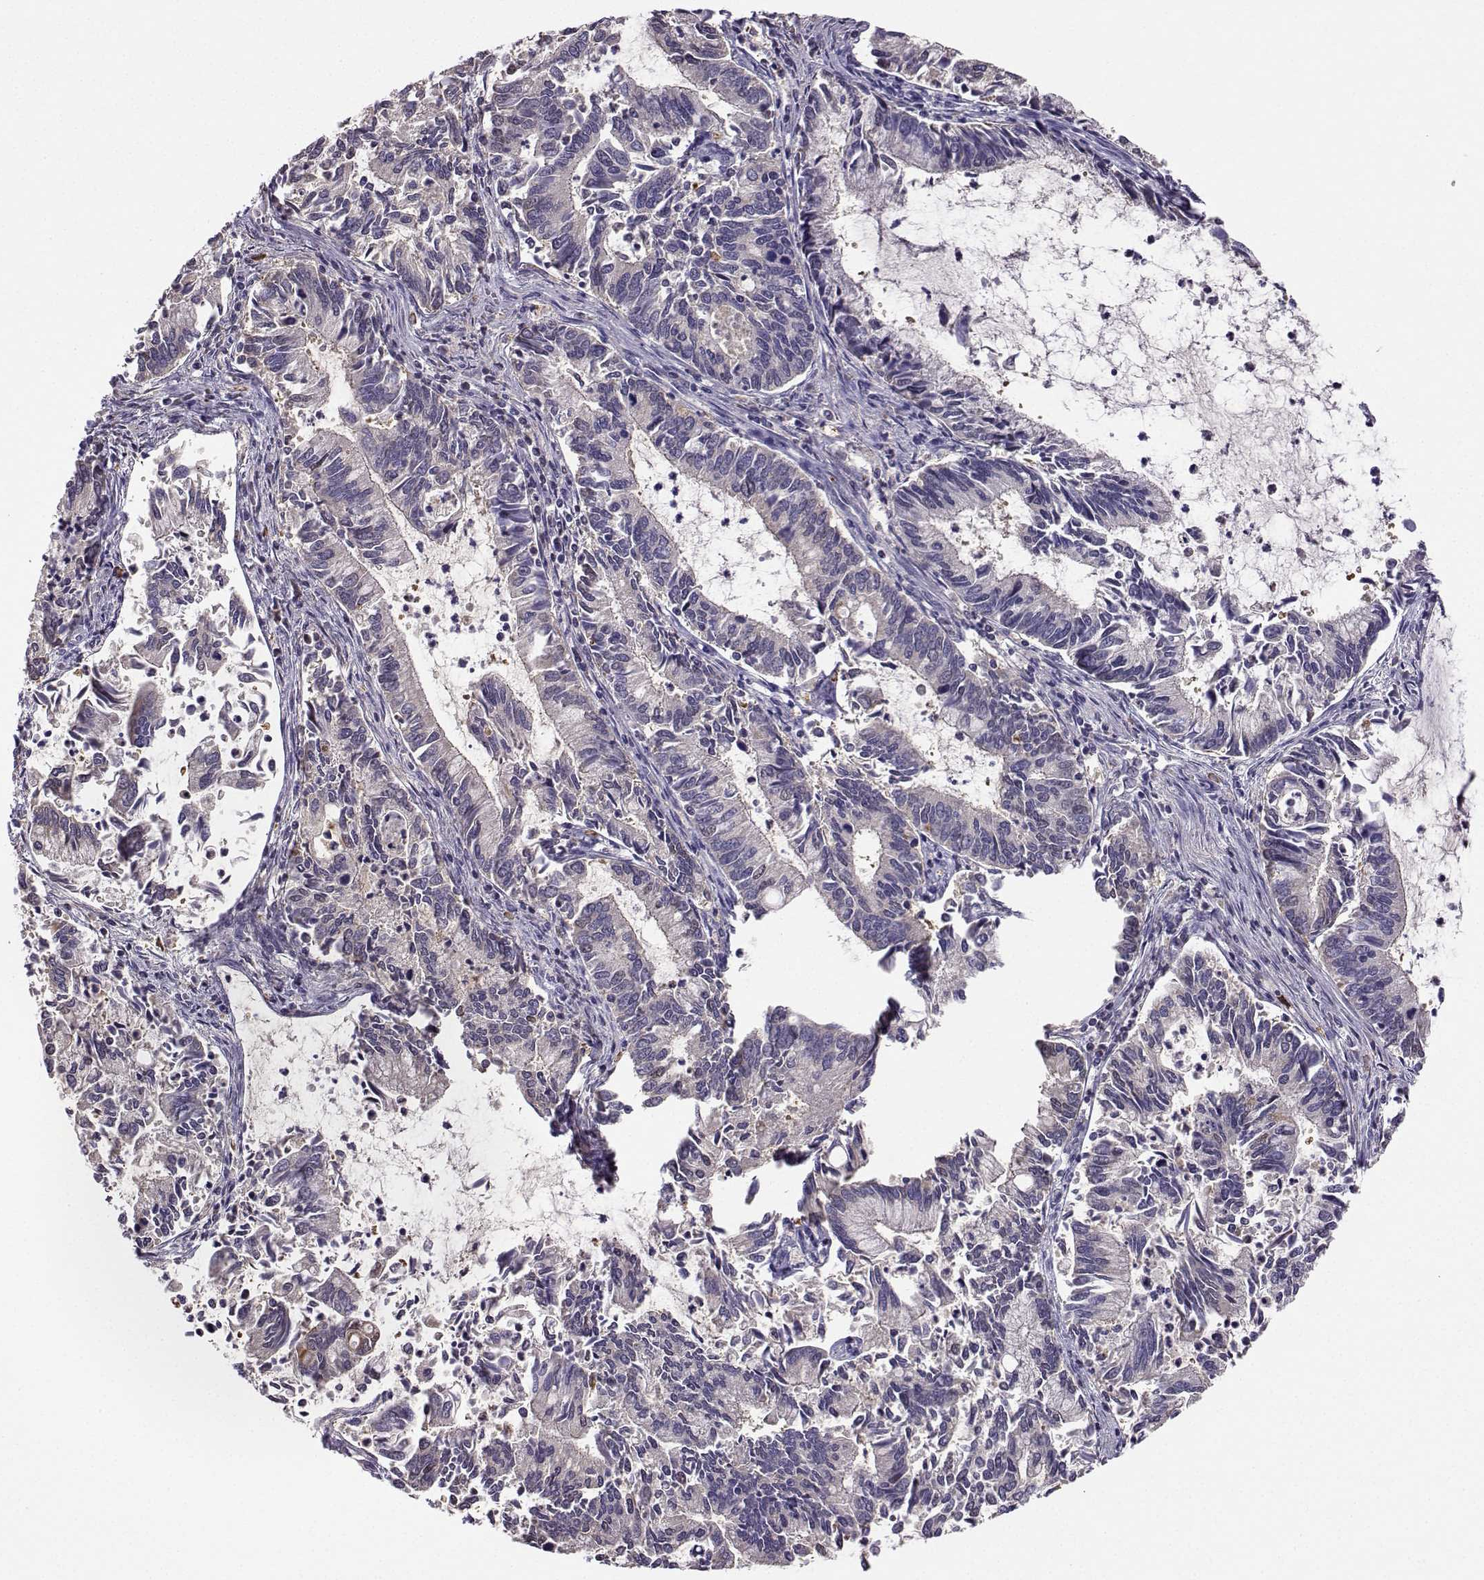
{"staining": {"intensity": "weak", "quantity": "<25%", "location": "cytoplasmic/membranous"}, "tissue": "cervical cancer", "cell_type": "Tumor cells", "image_type": "cancer", "snomed": [{"axis": "morphology", "description": "Adenocarcinoma, NOS"}, {"axis": "topography", "description": "Cervix"}], "caption": "This is an immunohistochemistry (IHC) photomicrograph of human cervical adenocarcinoma. There is no staining in tumor cells.", "gene": "DCLK3", "patient": {"sex": "female", "age": 42}}